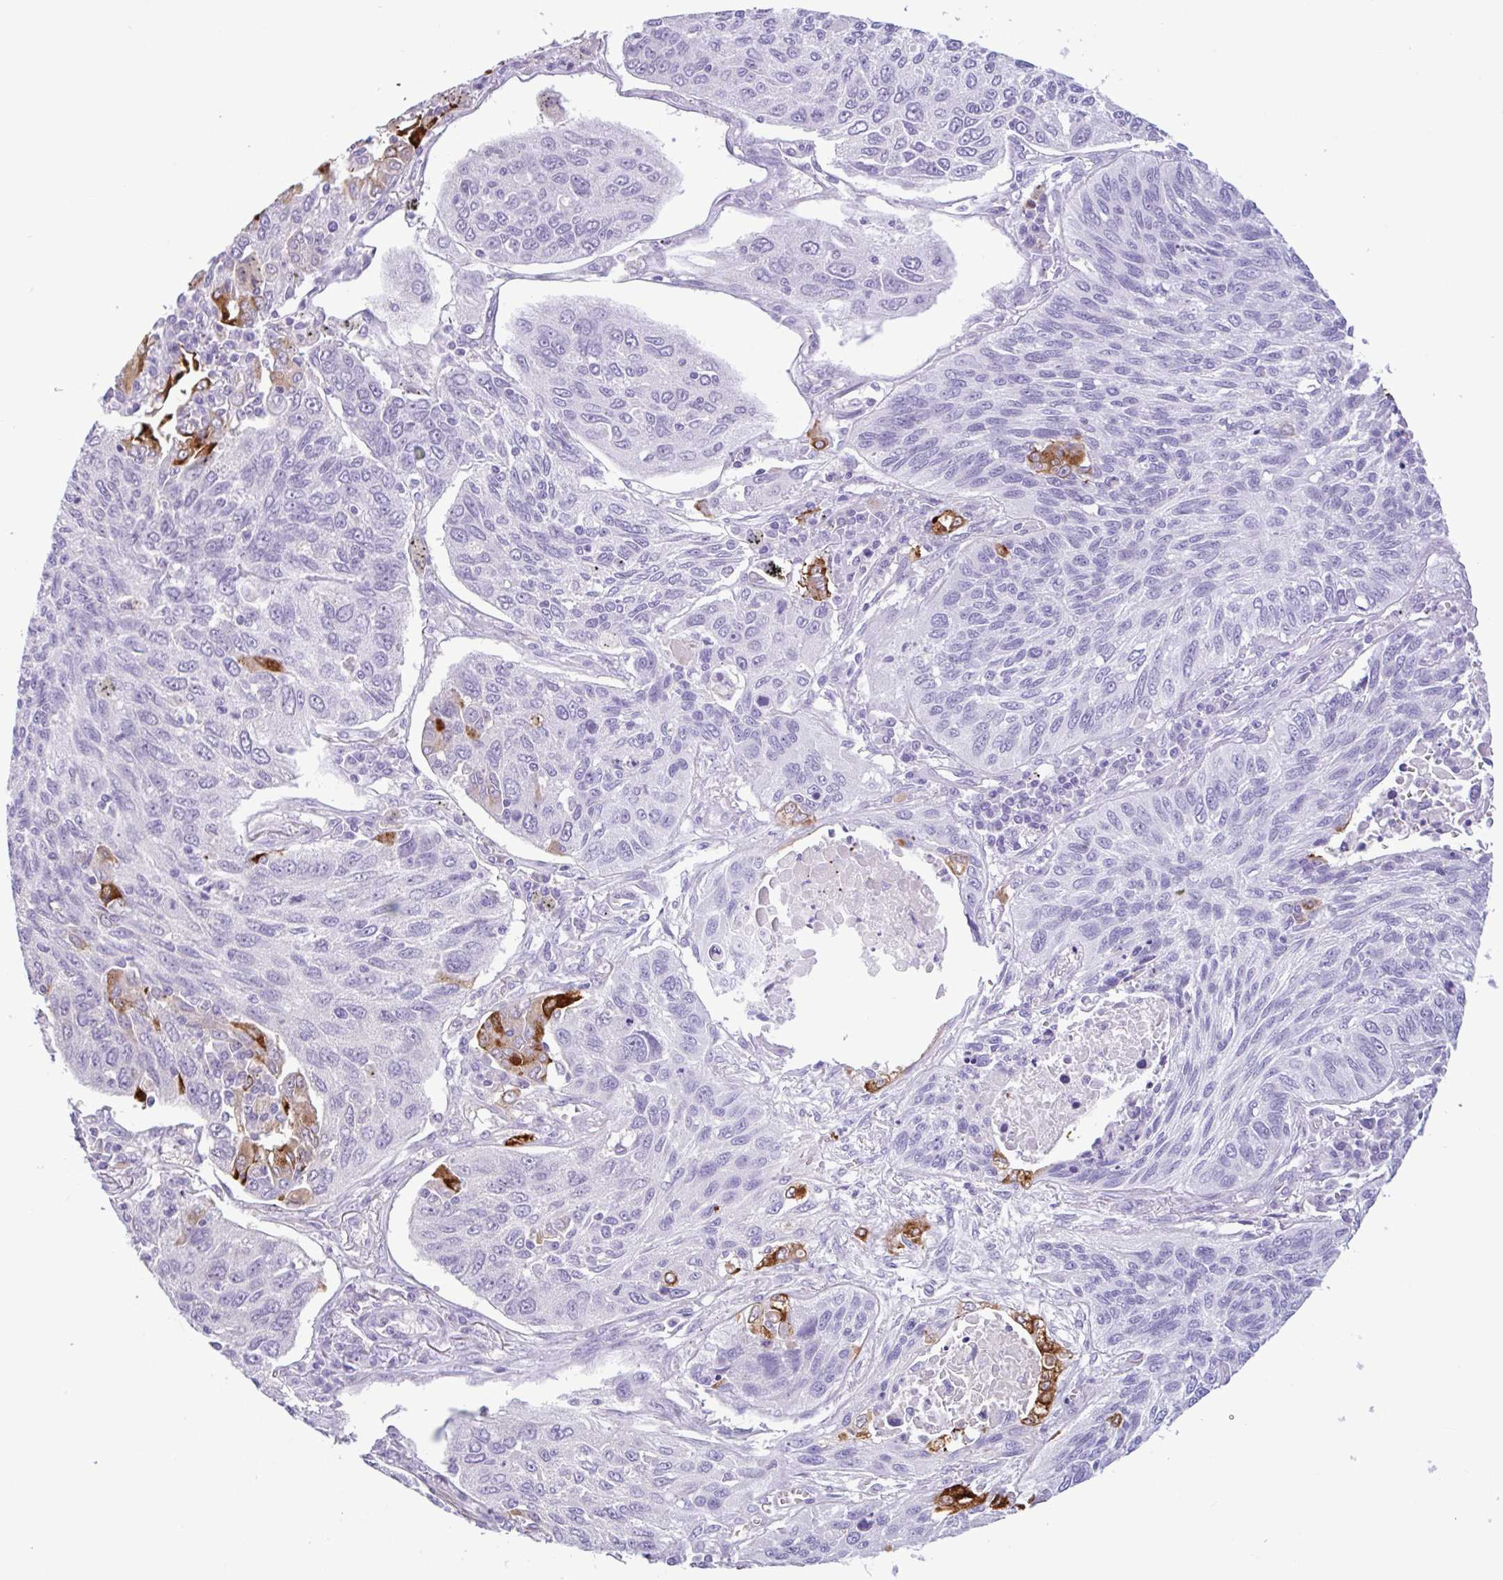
{"staining": {"intensity": "strong", "quantity": "<25%", "location": "cytoplasmic/membranous"}, "tissue": "lung cancer", "cell_type": "Tumor cells", "image_type": "cancer", "snomed": [{"axis": "morphology", "description": "Squamous cell carcinoma, NOS"}, {"axis": "topography", "description": "Lung"}], "caption": "Squamous cell carcinoma (lung) stained for a protein (brown) shows strong cytoplasmic/membranous positive positivity in approximately <25% of tumor cells.", "gene": "CTSE", "patient": {"sex": "female", "age": 66}}